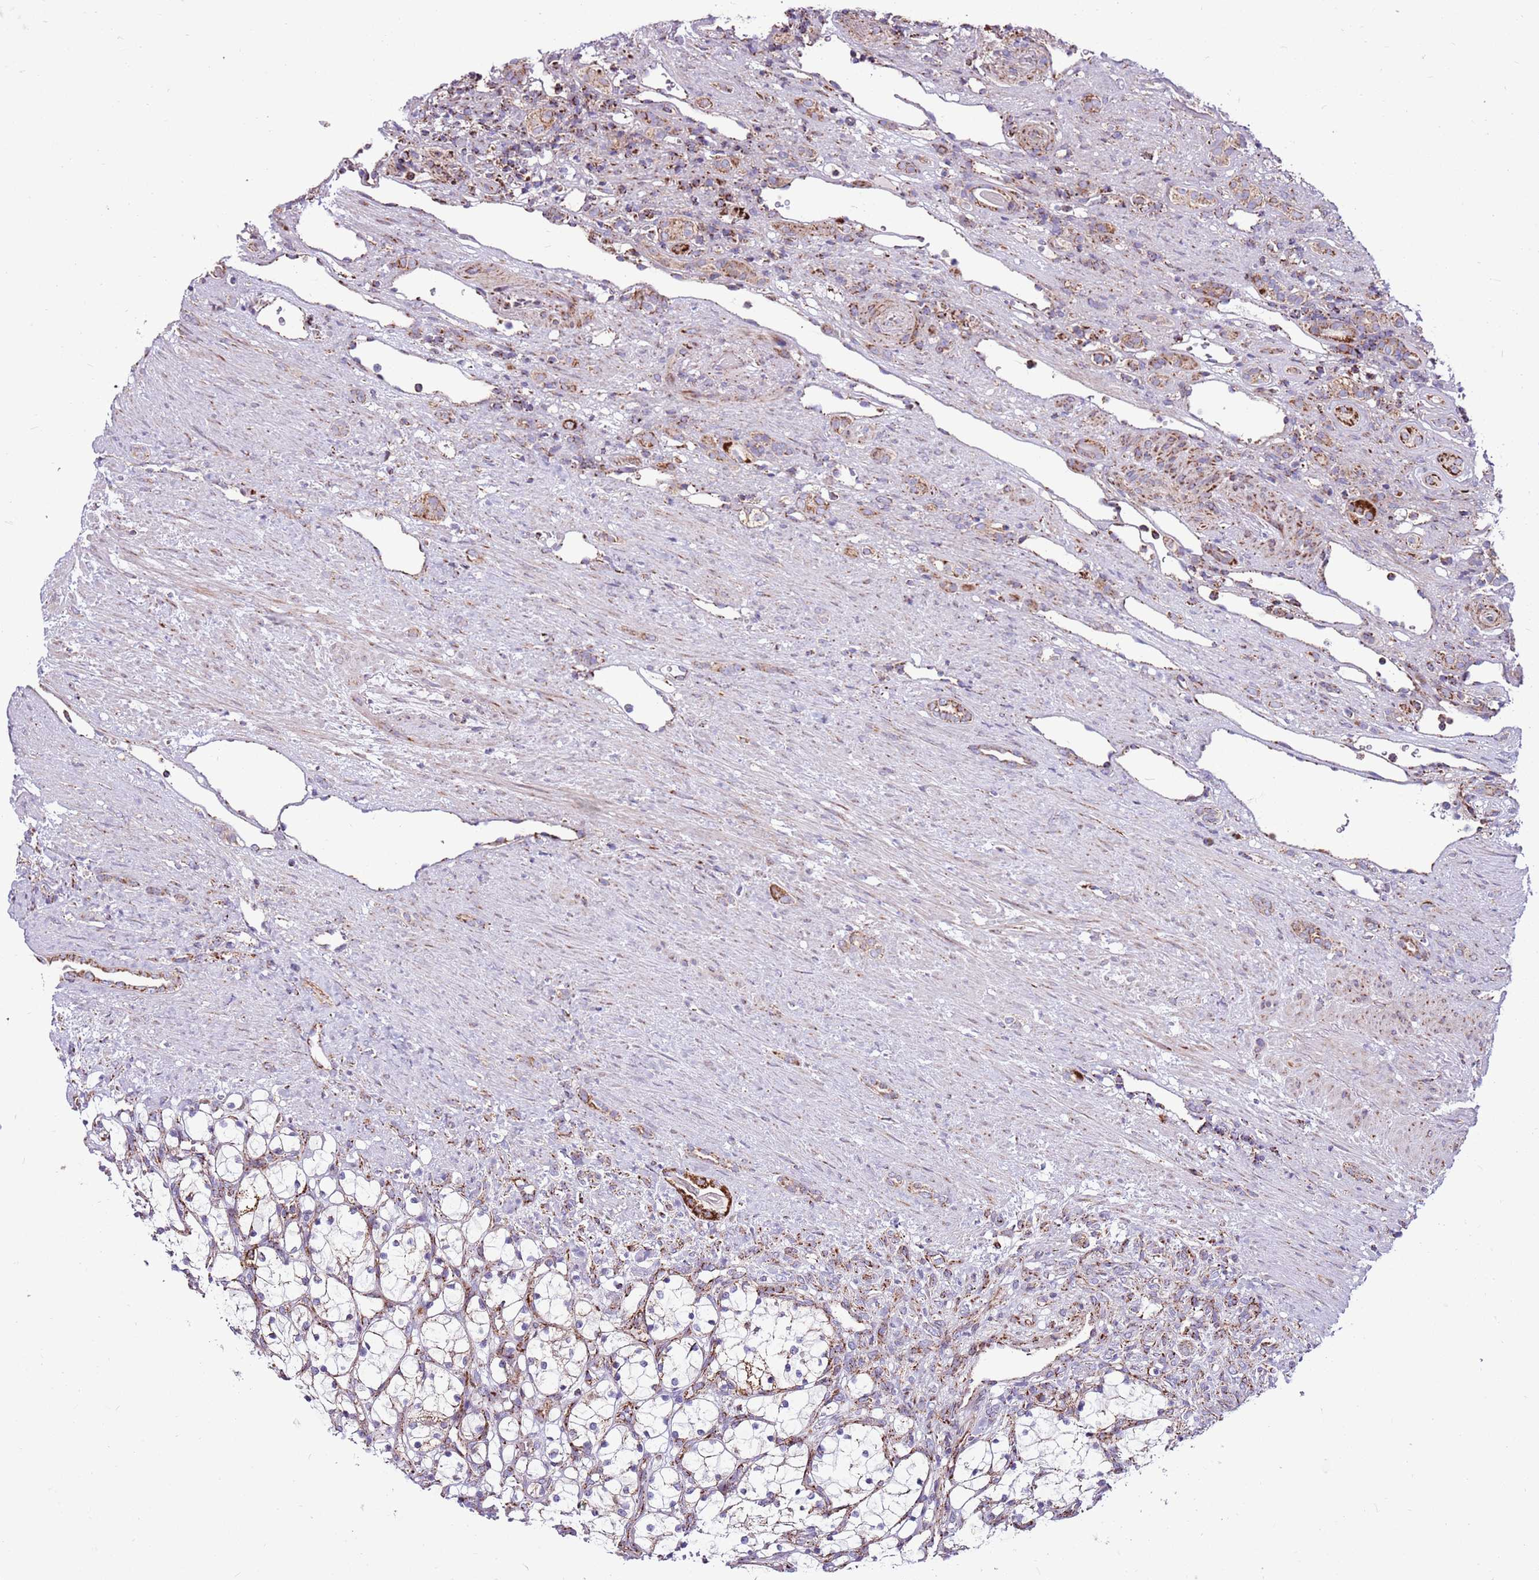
{"staining": {"intensity": "weak", "quantity": "<25%", "location": "cytoplasmic/membranous"}, "tissue": "renal cancer", "cell_type": "Tumor cells", "image_type": "cancer", "snomed": [{"axis": "morphology", "description": "Adenocarcinoma, NOS"}, {"axis": "topography", "description": "Kidney"}], "caption": "Immunohistochemistry of human renal cancer (adenocarcinoma) displays no expression in tumor cells.", "gene": "HECTD4", "patient": {"sex": "female", "age": 69}}